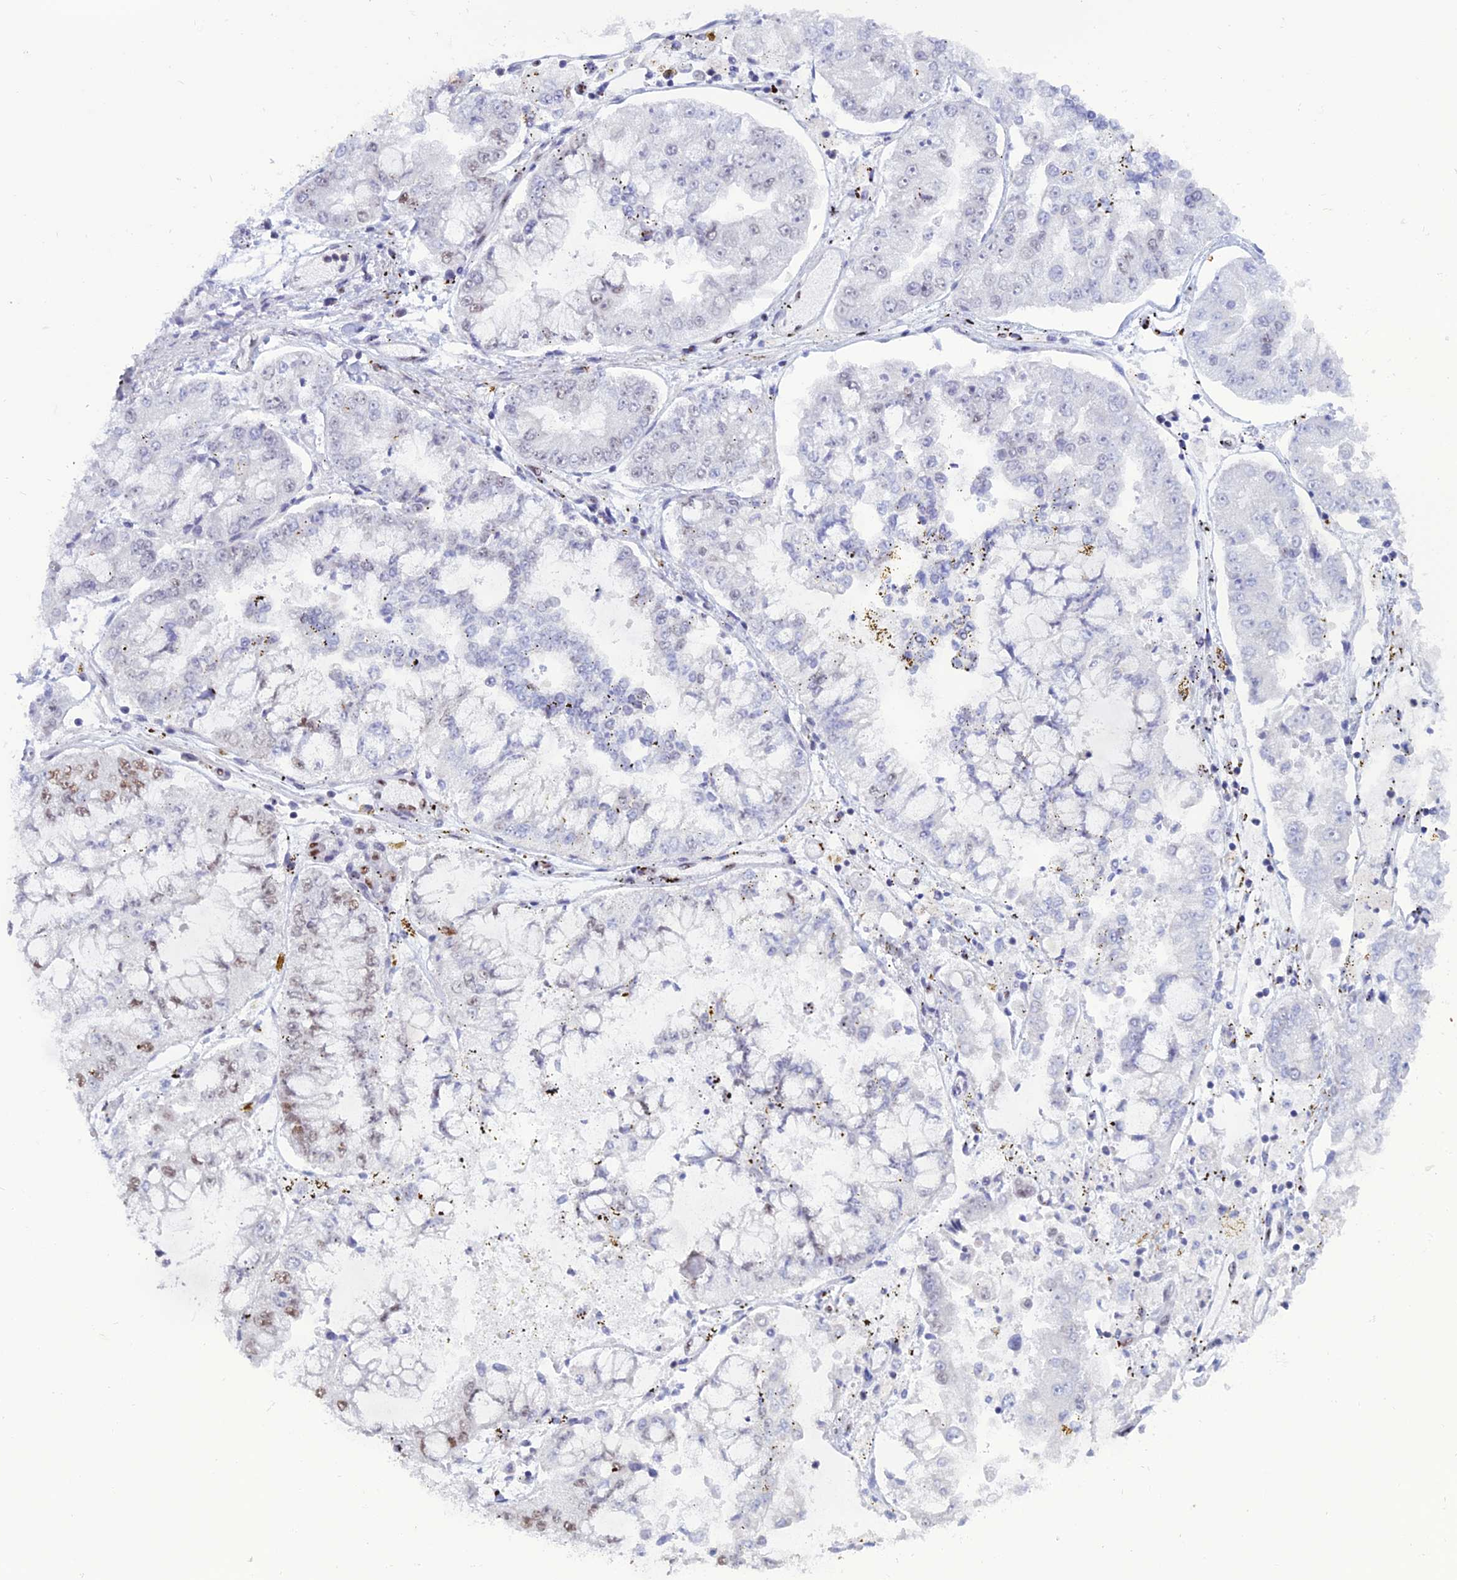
{"staining": {"intensity": "weak", "quantity": "<25%", "location": "nuclear"}, "tissue": "stomach cancer", "cell_type": "Tumor cells", "image_type": "cancer", "snomed": [{"axis": "morphology", "description": "Adenocarcinoma, NOS"}, {"axis": "topography", "description": "Stomach"}], "caption": "DAB immunohistochemical staining of stomach cancer exhibits no significant expression in tumor cells.", "gene": "NOL4L", "patient": {"sex": "male", "age": 76}}